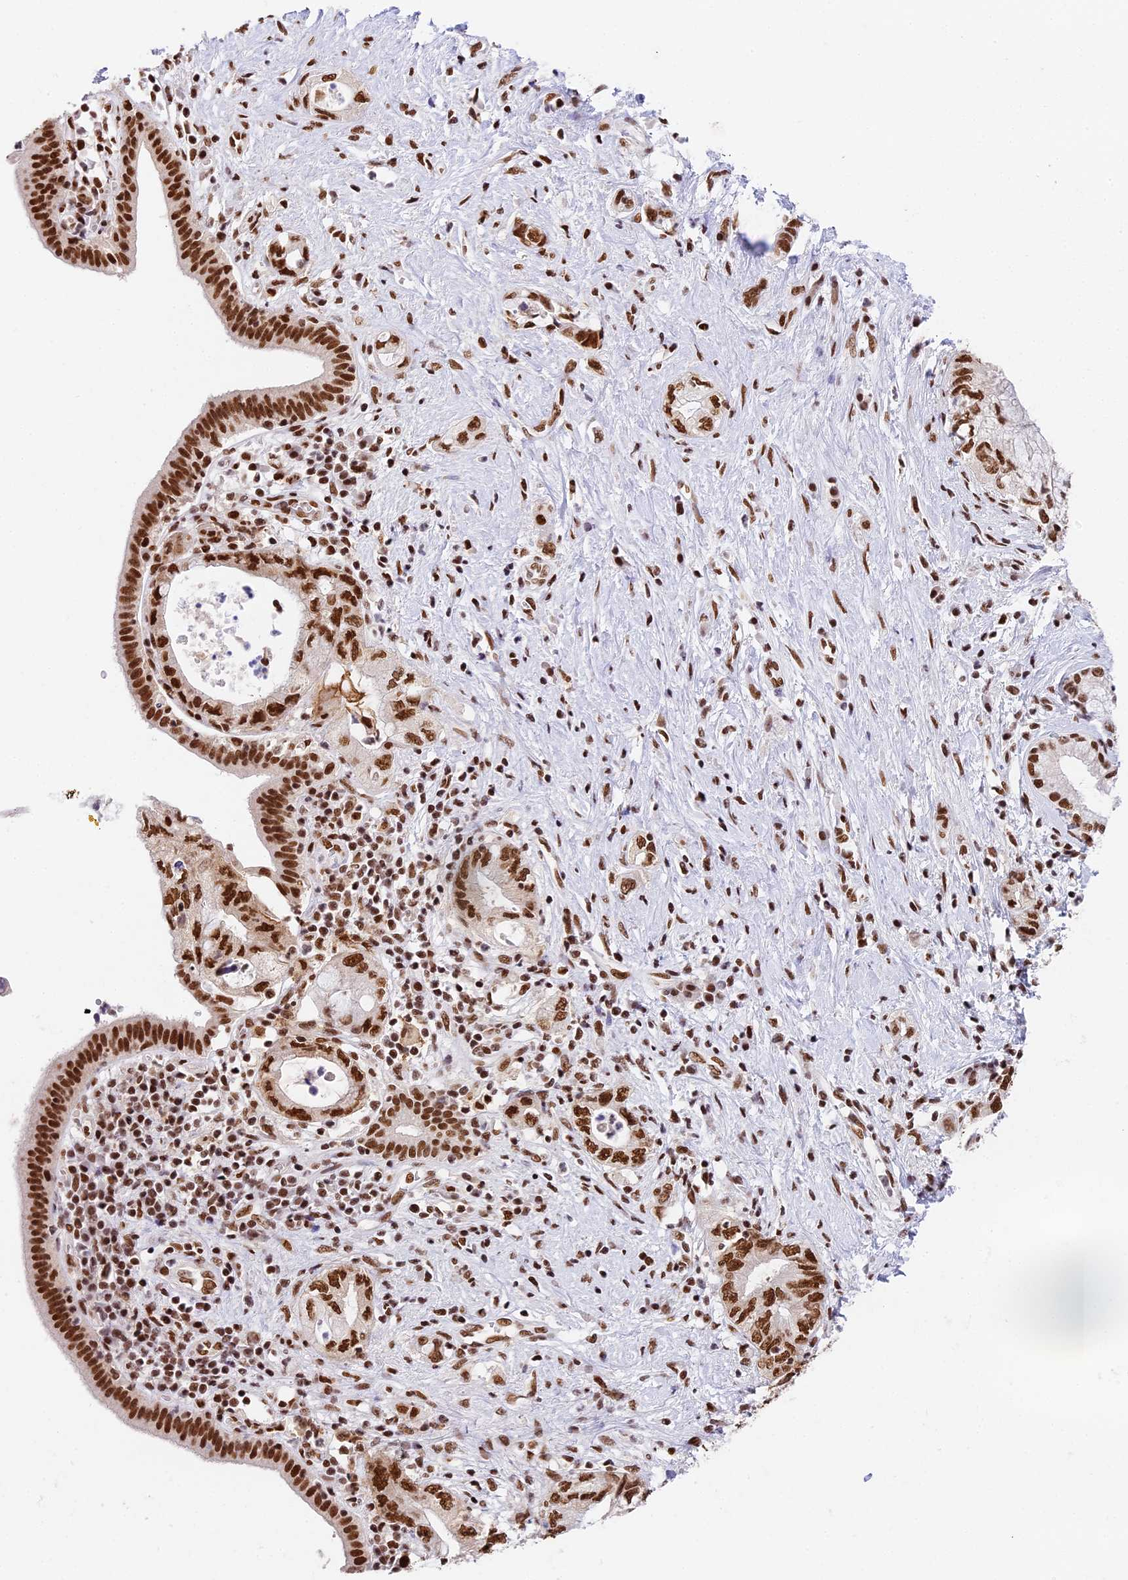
{"staining": {"intensity": "strong", "quantity": ">75%", "location": "nuclear"}, "tissue": "pancreatic cancer", "cell_type": "Tumor cells", "image_type": "cancer", "snomed": [{"axis": "morphology", "description": "Adenocarcinoma, NOS"}, {"axis": "topography", "description": "Pancreas"}], "caption": "High-power microscopy captured an immunohistochemistry micrograph of pancreatic adenocarcinoma, revealing strong nuclear positivity in approximately >75% of tumor cells.", "gene": "SBNO1", "patient": {"sex": "female", "age": 73}}